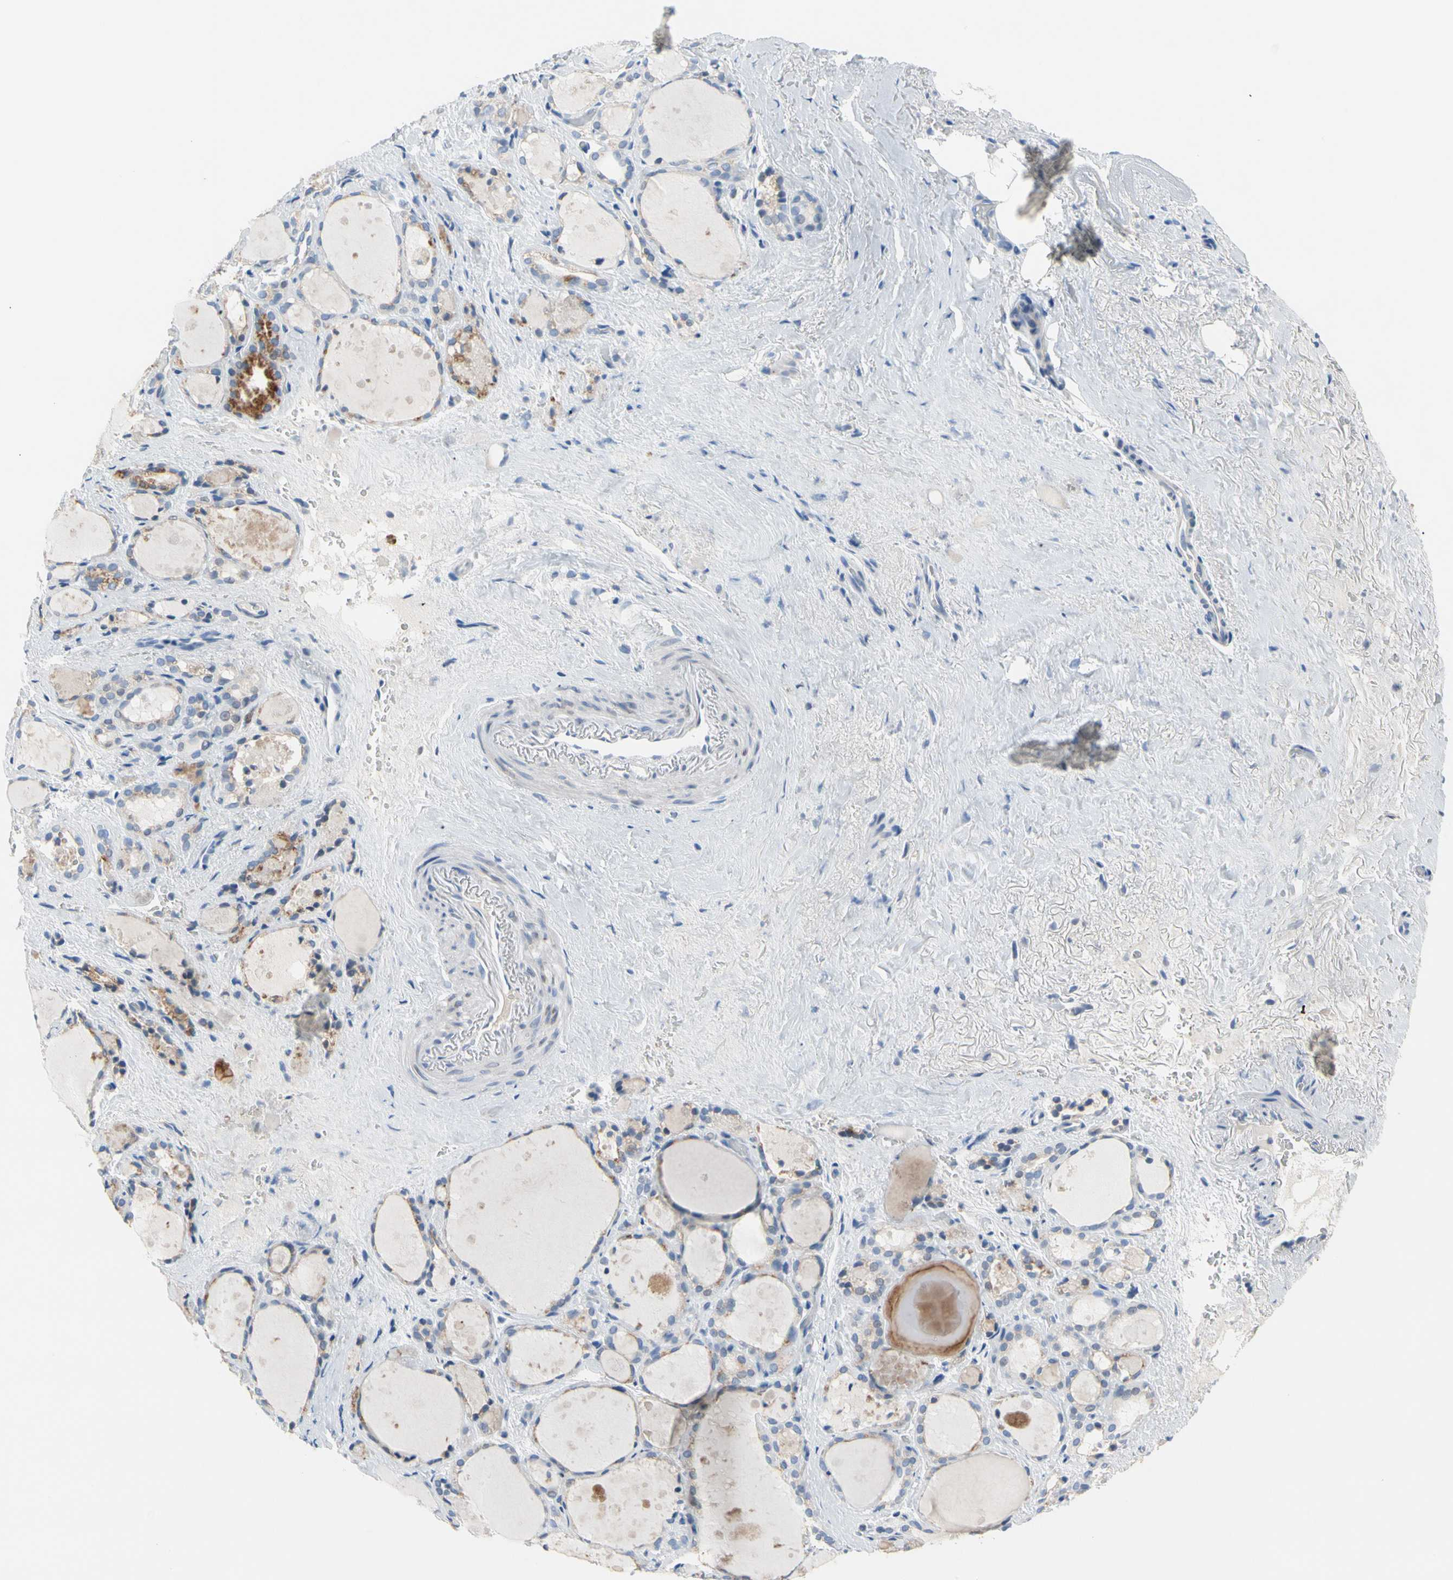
{"staining": {"intensity": "negative", "quantity": "none", "location": "none"}, "tissue": "thyroid gland", "cell_type": "Glandular cells", "image_type": "normal", "snomed": [{"axis": "morphology", "description": "Normal tissue, NOS"}, {"axis": "topography", "description": "Thyroid gland"}], "caption": "IHC of benign thyroid gland demonstrates no expression in glandular cells. (Brightfield microscopy of DAB immunohistochemistry (IHC) at high magnification).", "gene": "MARK1", "patient": {"sex": "female", "age": 75}}